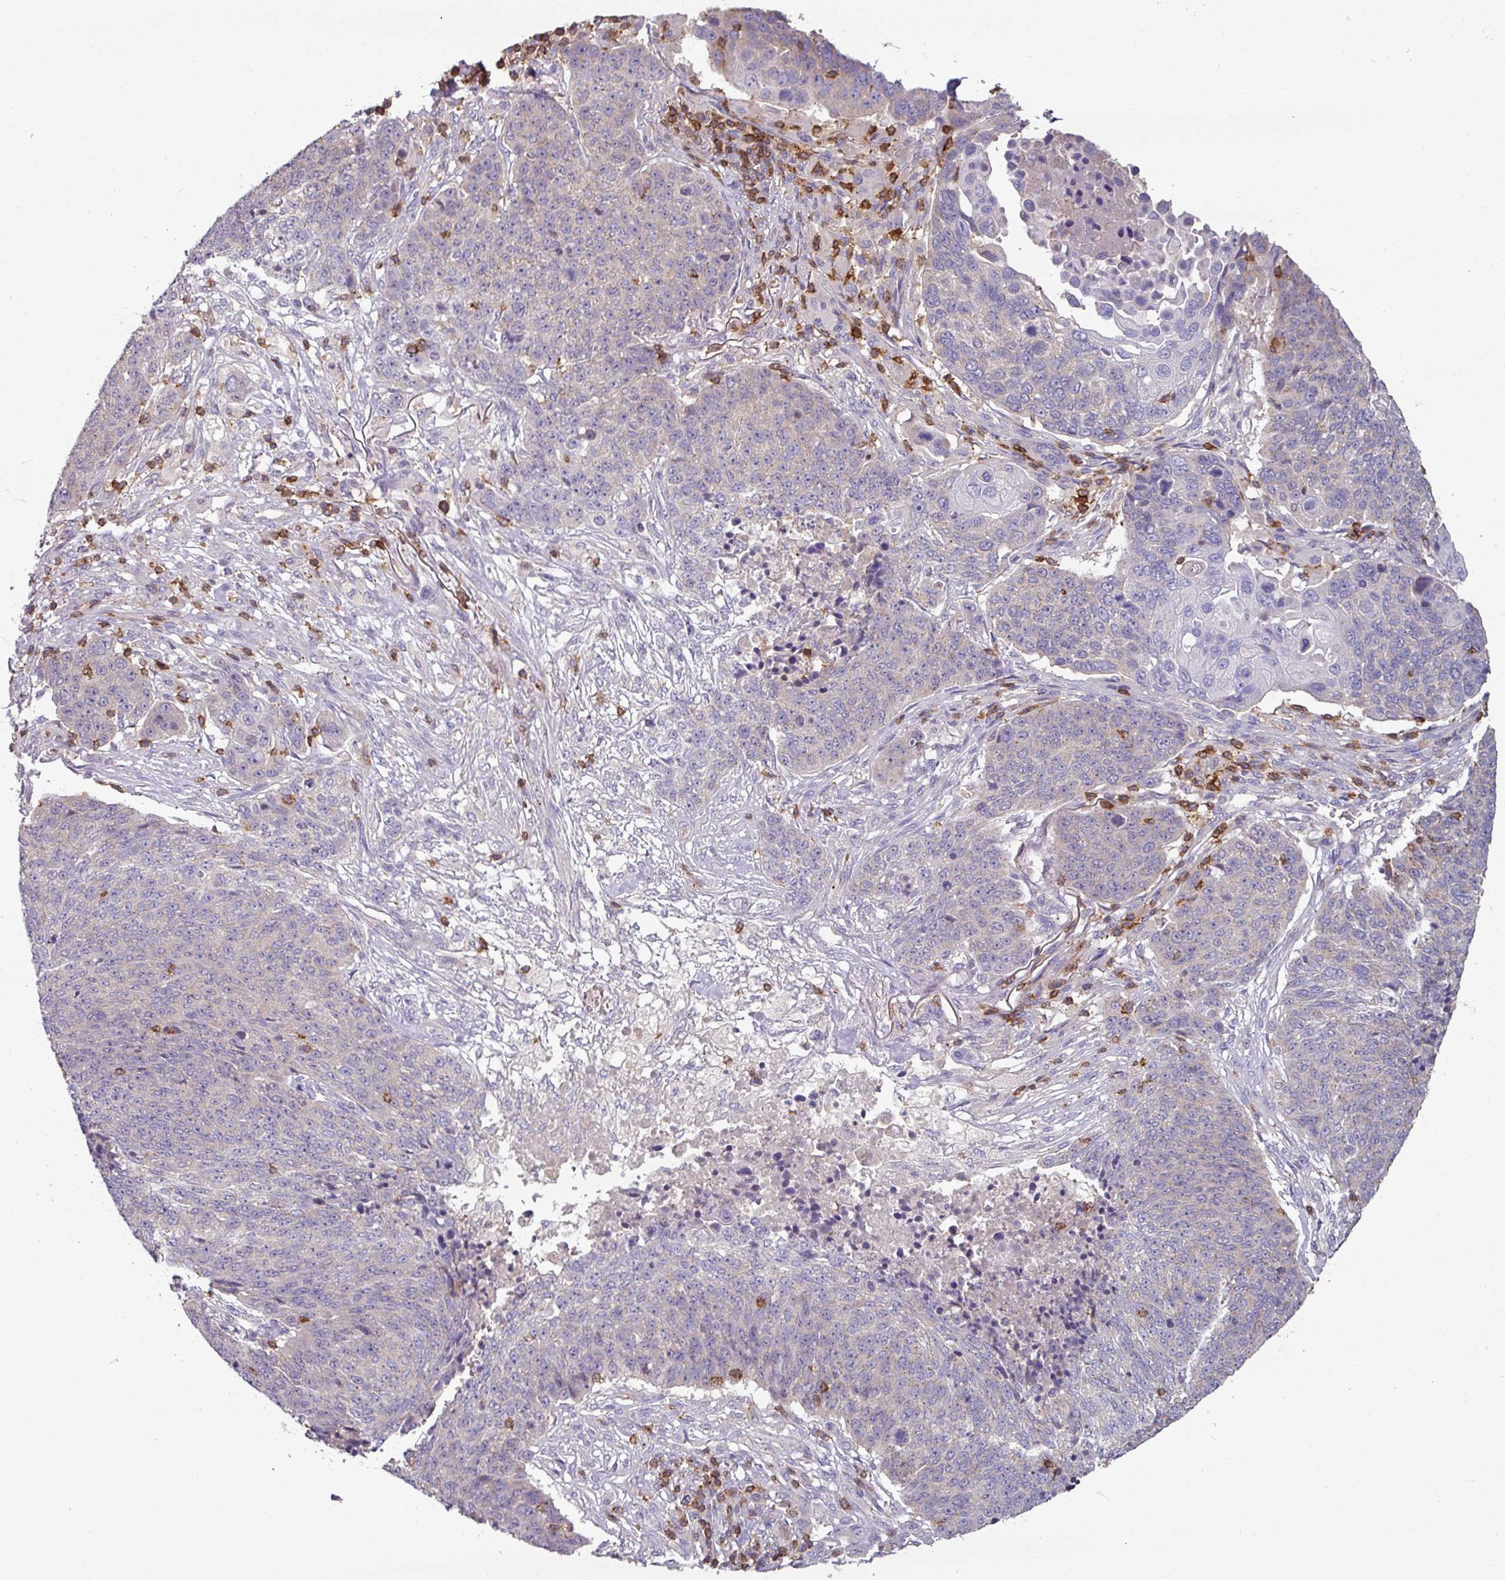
{"staining": {"intensity": "negative", "quantity": "none", "location": "none"}, "tissue": "lung cancer", "cell_type": "Tumor cells", "image_type": "cancer", "snomed": [{"axis": "morphology", "description": "Normal tissue, NOS"}, {"axis": "morphology", "description": "Squamous cell carcinoma, NOS"}, {"axis": "topography", "description": "Lymph node"}, {"axis": "topography", "description": "Lung"}], "caption": "IHC histopathology image of human lung cancer (squamous cell carcinoma) stained for a protein (brown), which displays no expression in tumor cells.", "gene": "CD3G", "patient": {"sex": "male", "age": 66}}